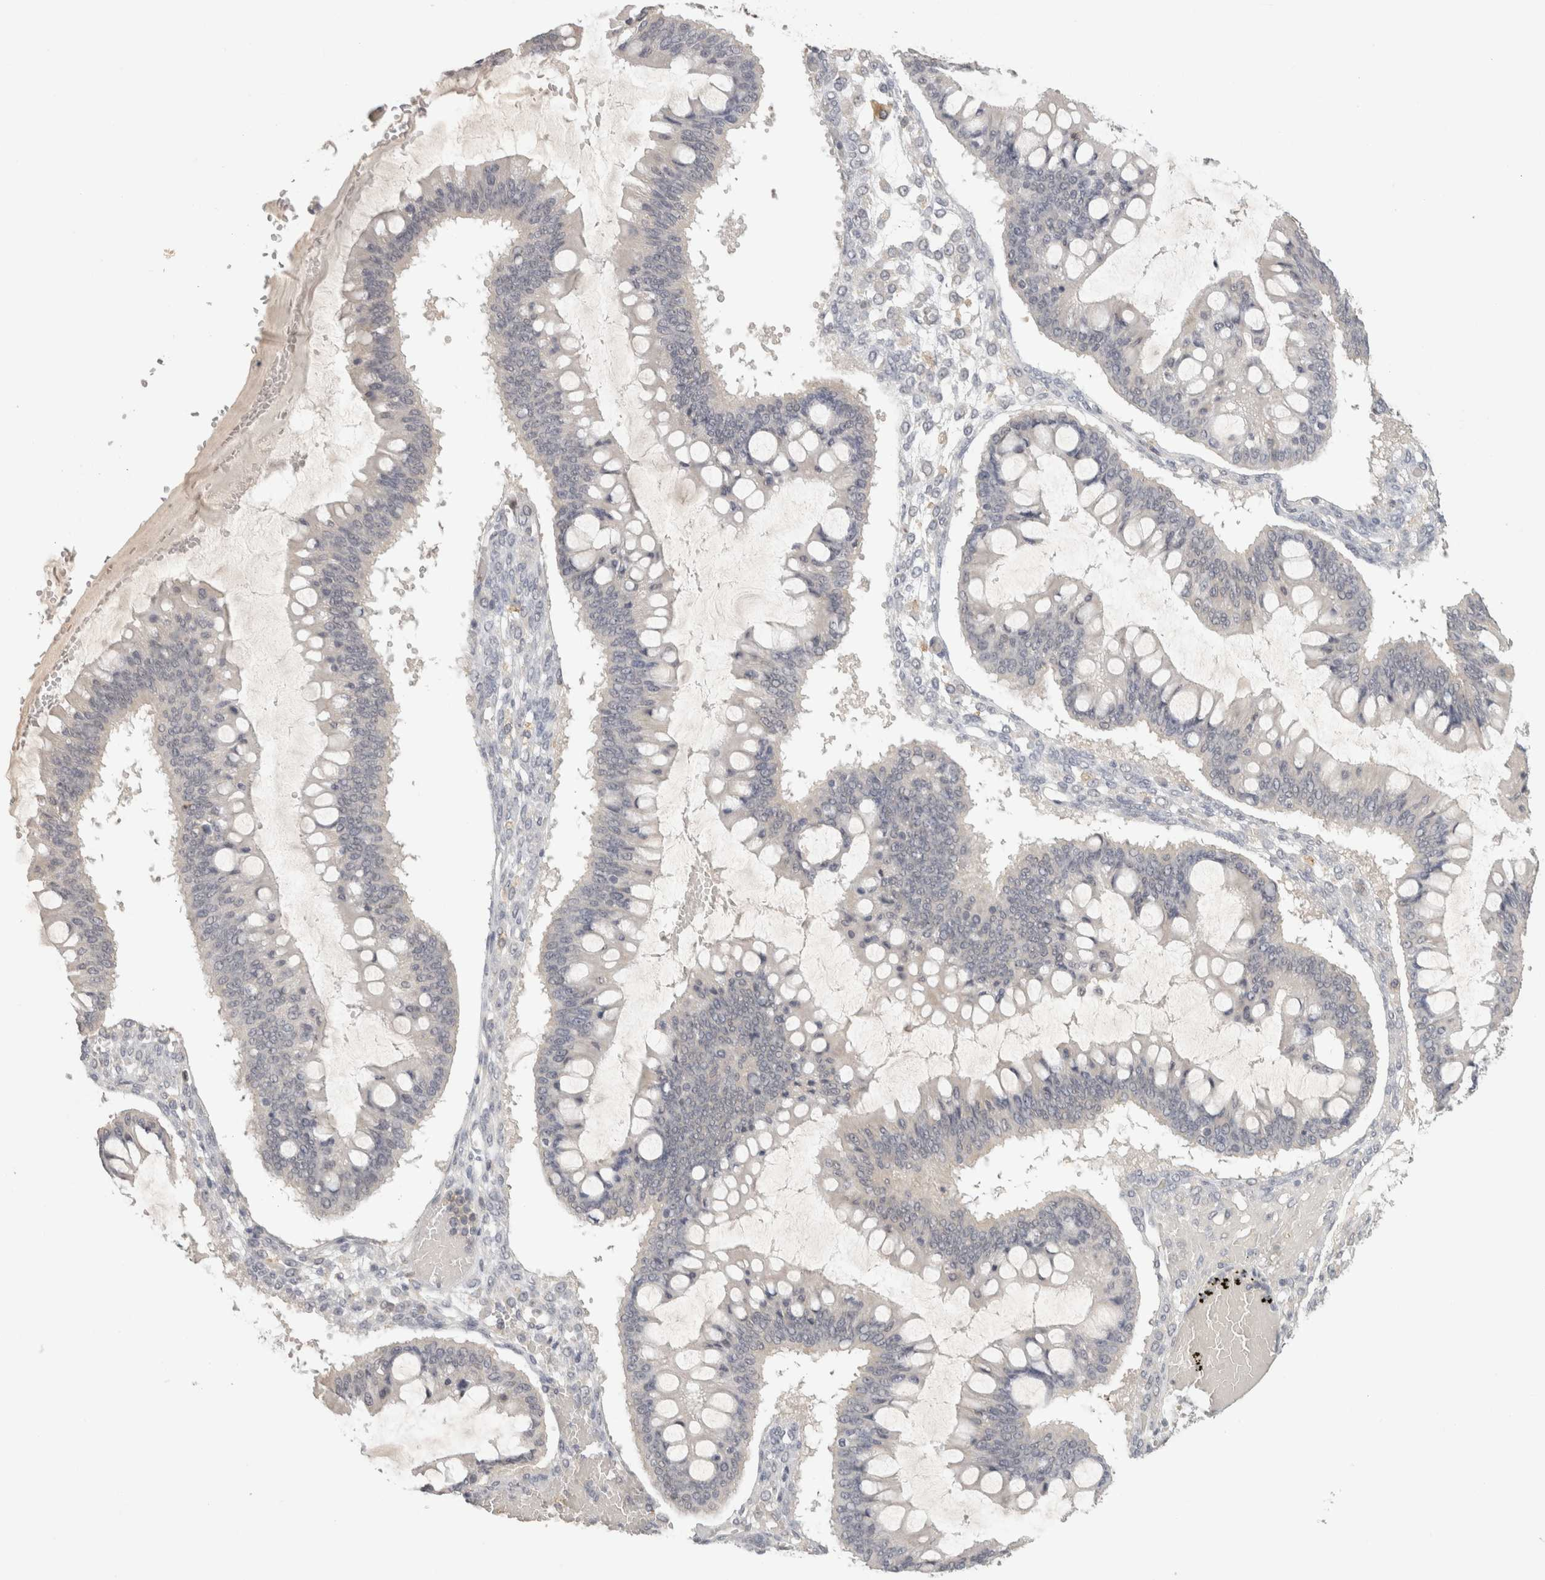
{"staining": {"intensity": "negative", "quantity": "none", "location": "none"}, "tissue": "ovarian cancer", "cell_type": "Tumor cells", "image_type": "cancer", "snomed": [{"axis": "morphology", "description": "Cystadenocarcinoma, mucinous, NOS"}, {"axis": "topography", "description": "Ovary"}], "caption": "The histopathology image shows no staining of tumor cells in mucinous cystadenocarcinoma (ovarian).", "gene": "HAVCR2", "patient": {"sex": "female", "age": 73}}